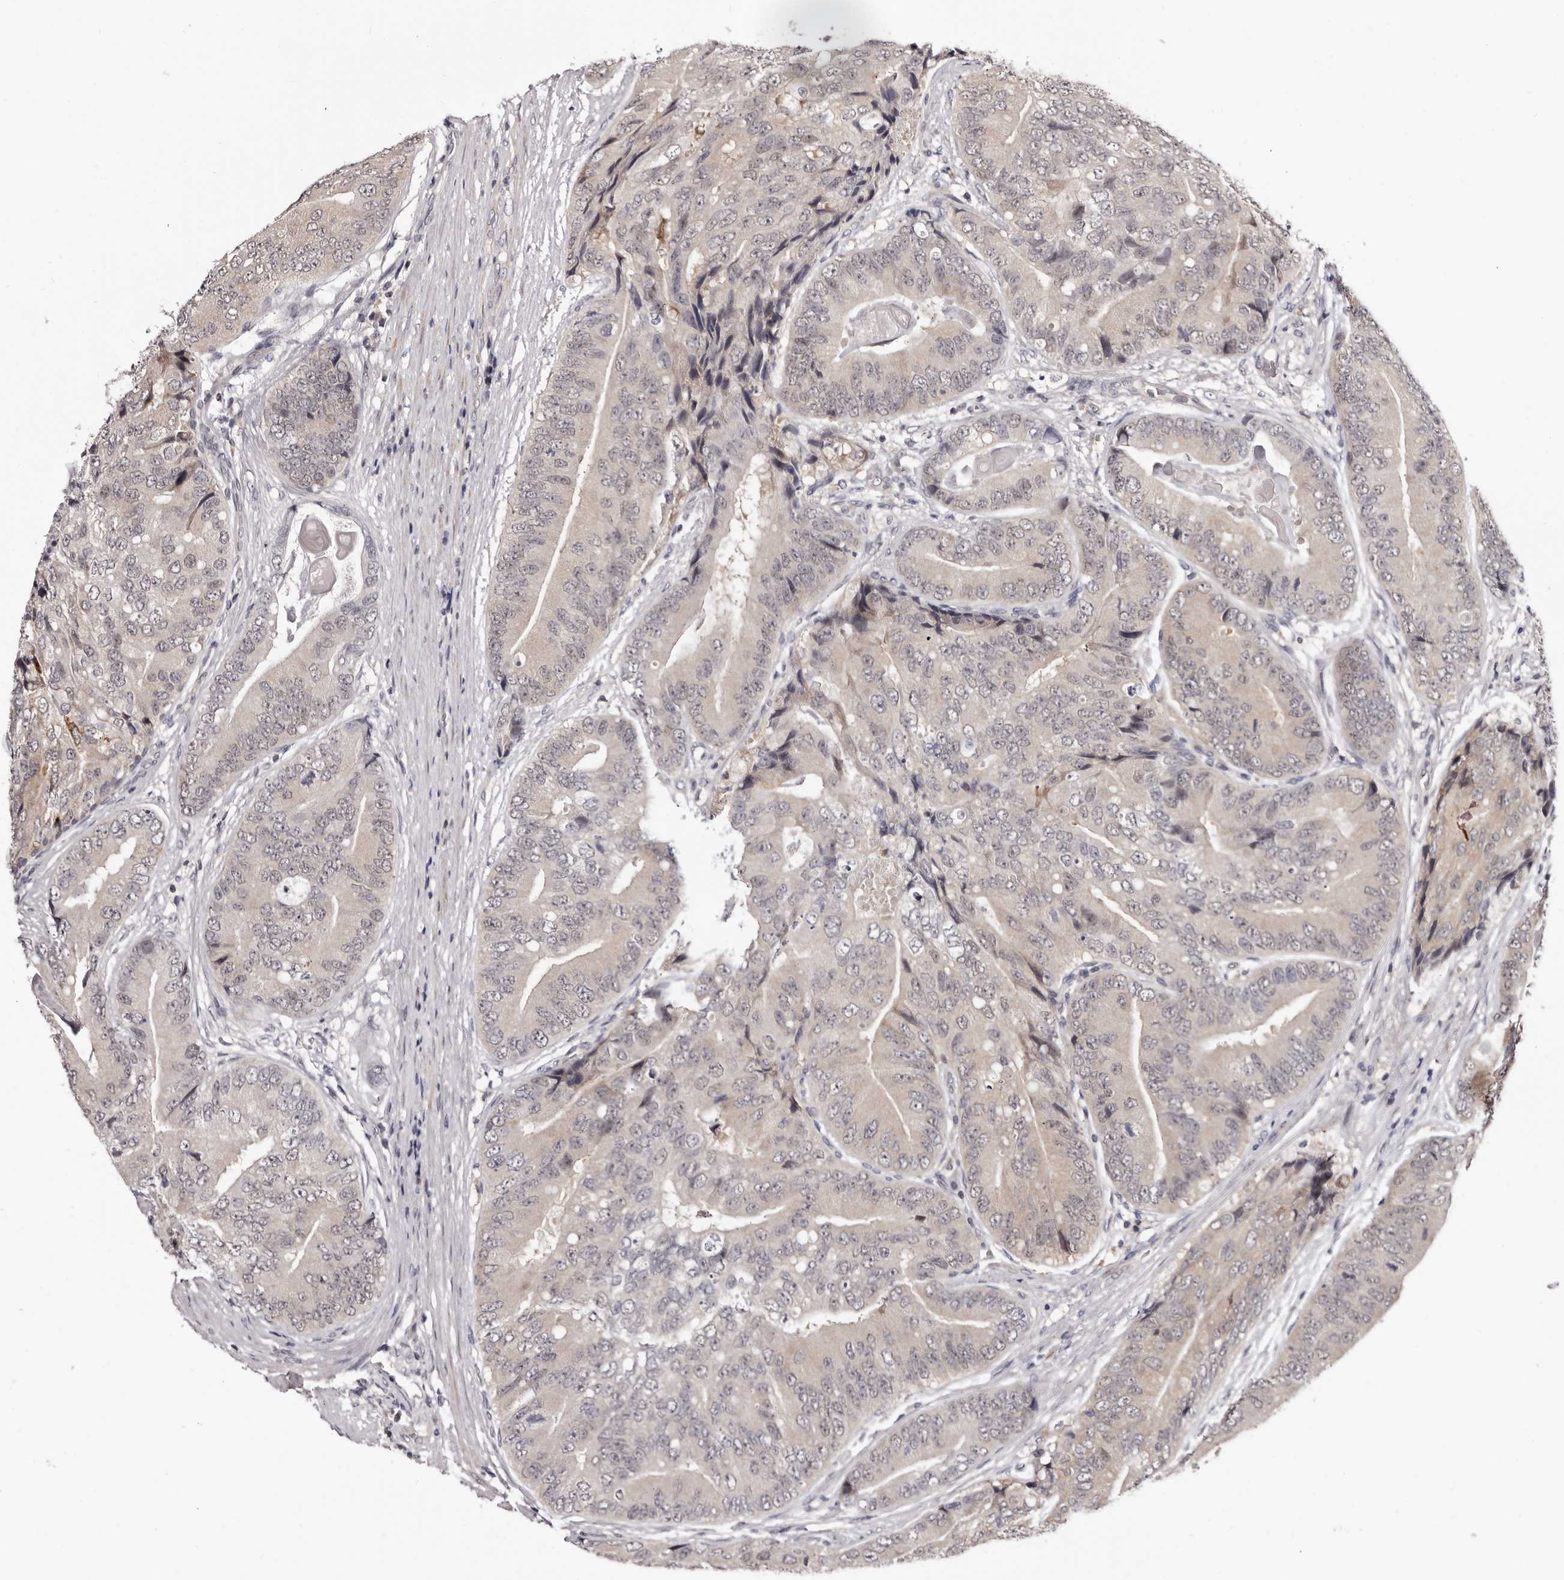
{"staining": {"intensity": "negative", "quantity": "none", "location": "none"}, "tissue": "prostate cancer", "cell_type": "Tumor cells", "image_type": "cancer", "snomed": [{"axis": "morphology", "description": "Adenocarcinoma, High grade"}, {"axis": "topography", "description": "Prostate"}], "caption": "This image is of prostate cancer stained with immunohistochemistry (IHC) to label a protein in brown with the nuclei are counter-stained blue. There is no positivity in tumor cells.", "gene": "PHF20L1", "patient": {"sex": "male", "age": 70}}